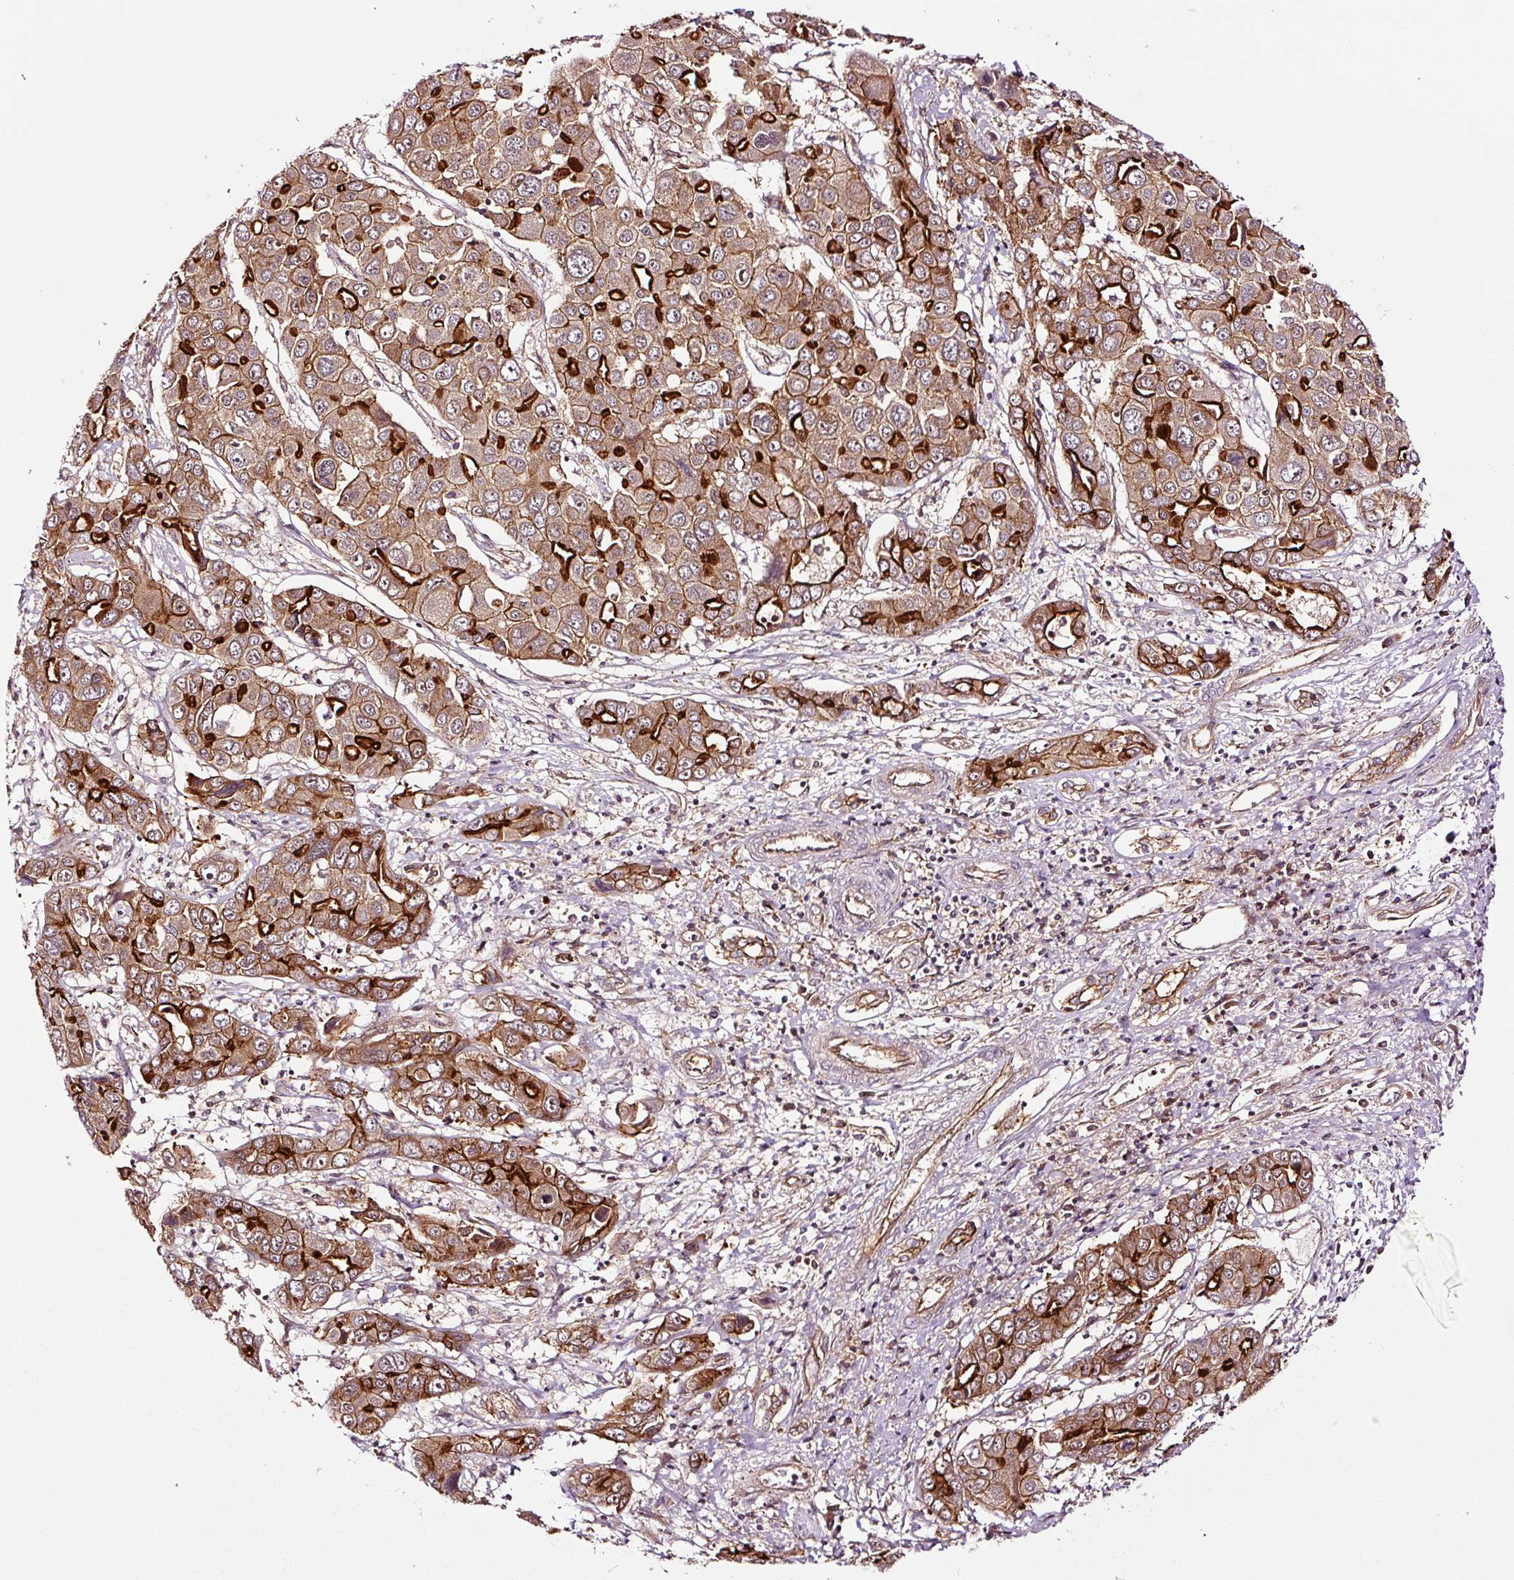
{"staining": {"intensity": "strong", "quantity": ">75%", "location": "cytoplasmic/membranous"}, "tissue": "liver cancer", "cell_type": "Tumor cells", "image_type": "cancer", "snomed": [{"axis": "morphology", "description": "Cholangiocarcinoma"}, {"axis": "topography", "description": "Liver"}], "caption": "A brown stain shows strong cytoplasmic/membranous staining of a protein in cholangiocarcinoma (liver) tumor cells. (IHC, brightfield microscopy, high magnification).", "gene": "METAP1", "patient": {"sex": "male", "age": 67}}